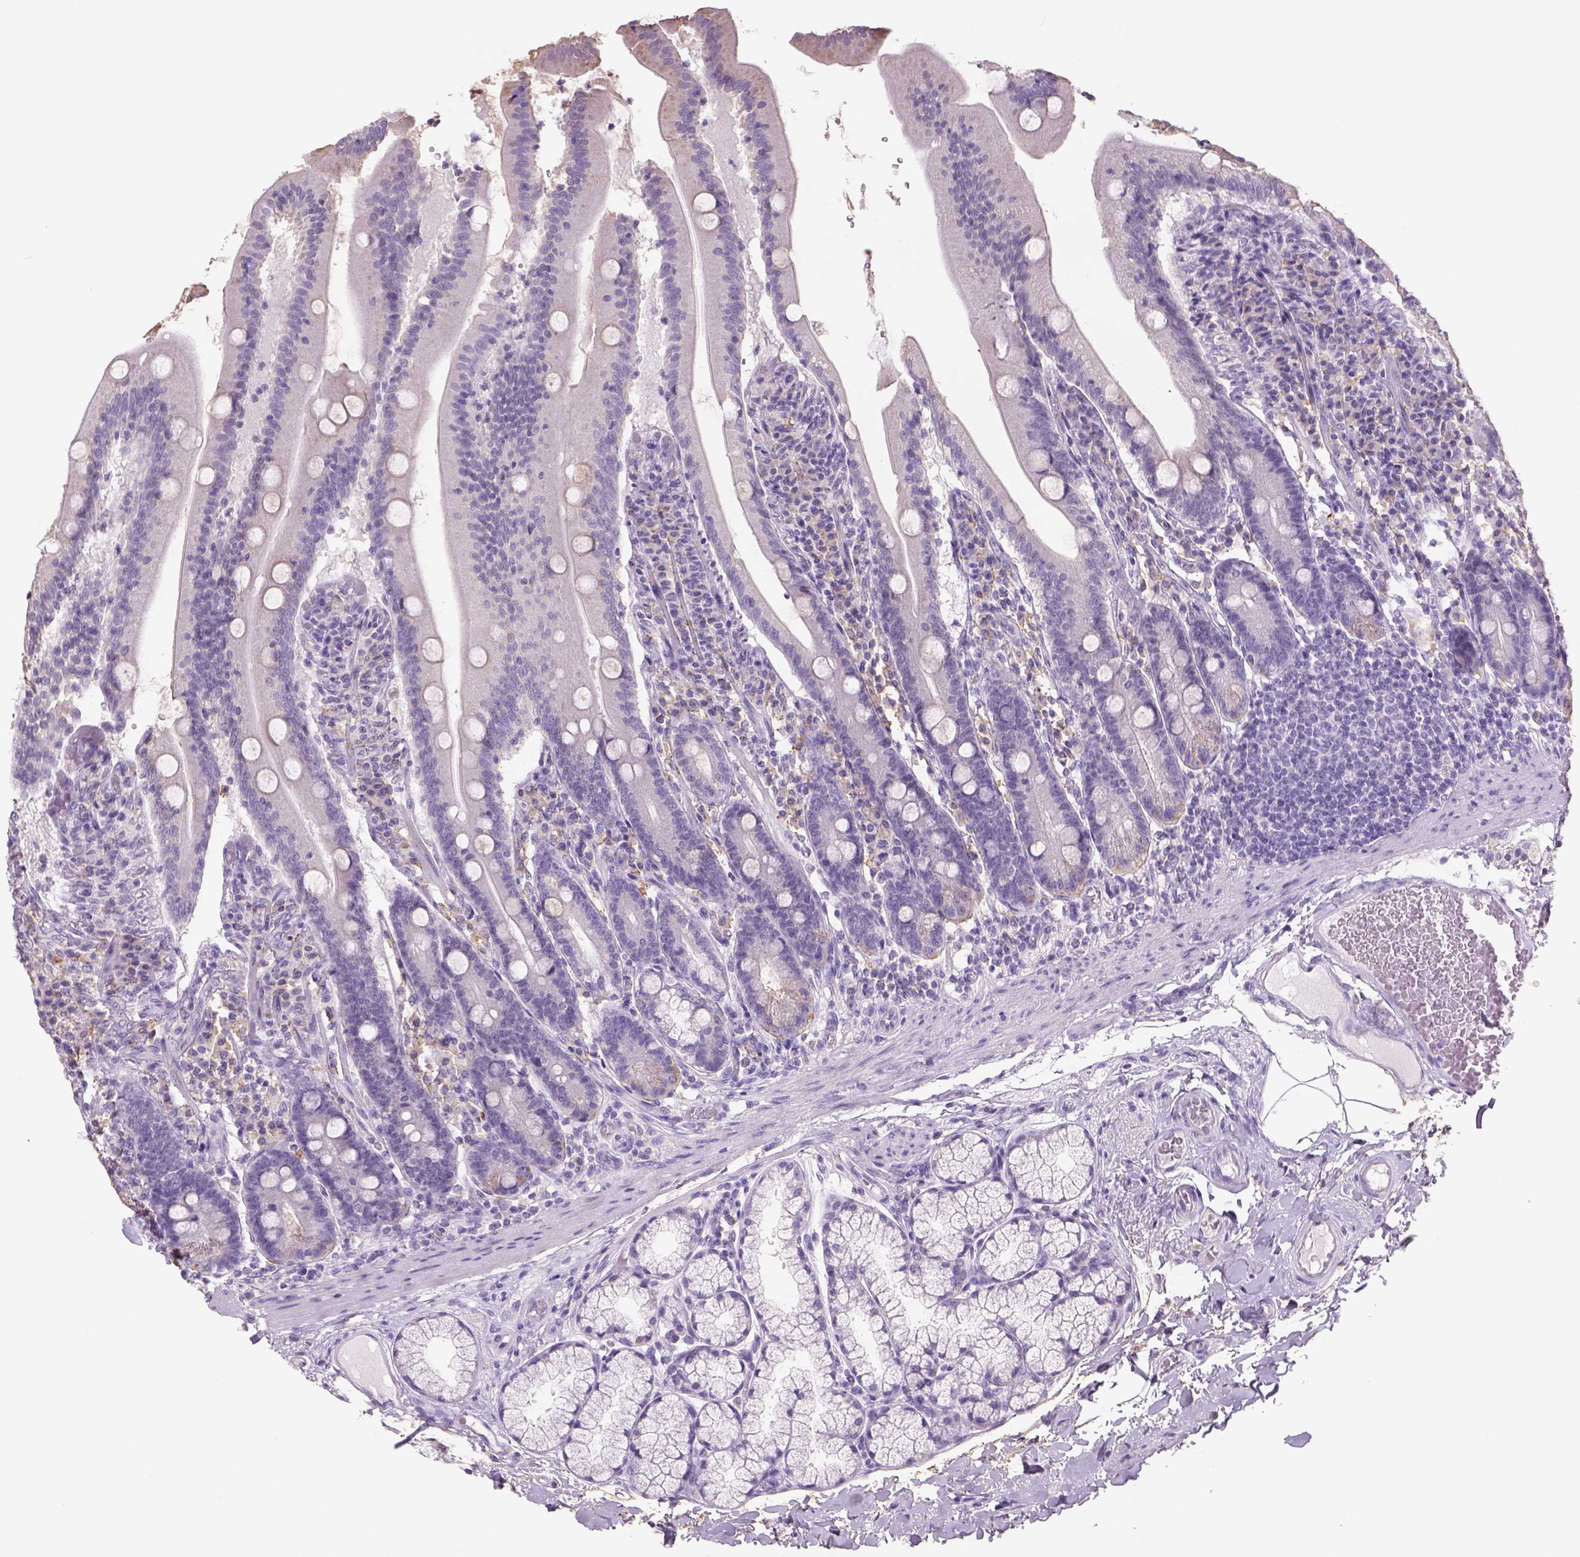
{"staining": {"intensity": "weak", "quantity": "<25%", "location": "cytoplasmic/membranous"}, "tissue": "small intestine", "cell_type": "Glandular cells", "image_type": "normal", "snomed": [{"axis": "morphology", "description": "Normal tissue, NOS"}, {"axis": "topography", "description": "Small intestine"}], "caption": "The histopathology image shows no significant staining in glandular cells of small intestine.", "gene": "NAALAD2", "patient": {"sex": "male", "age": 37}}